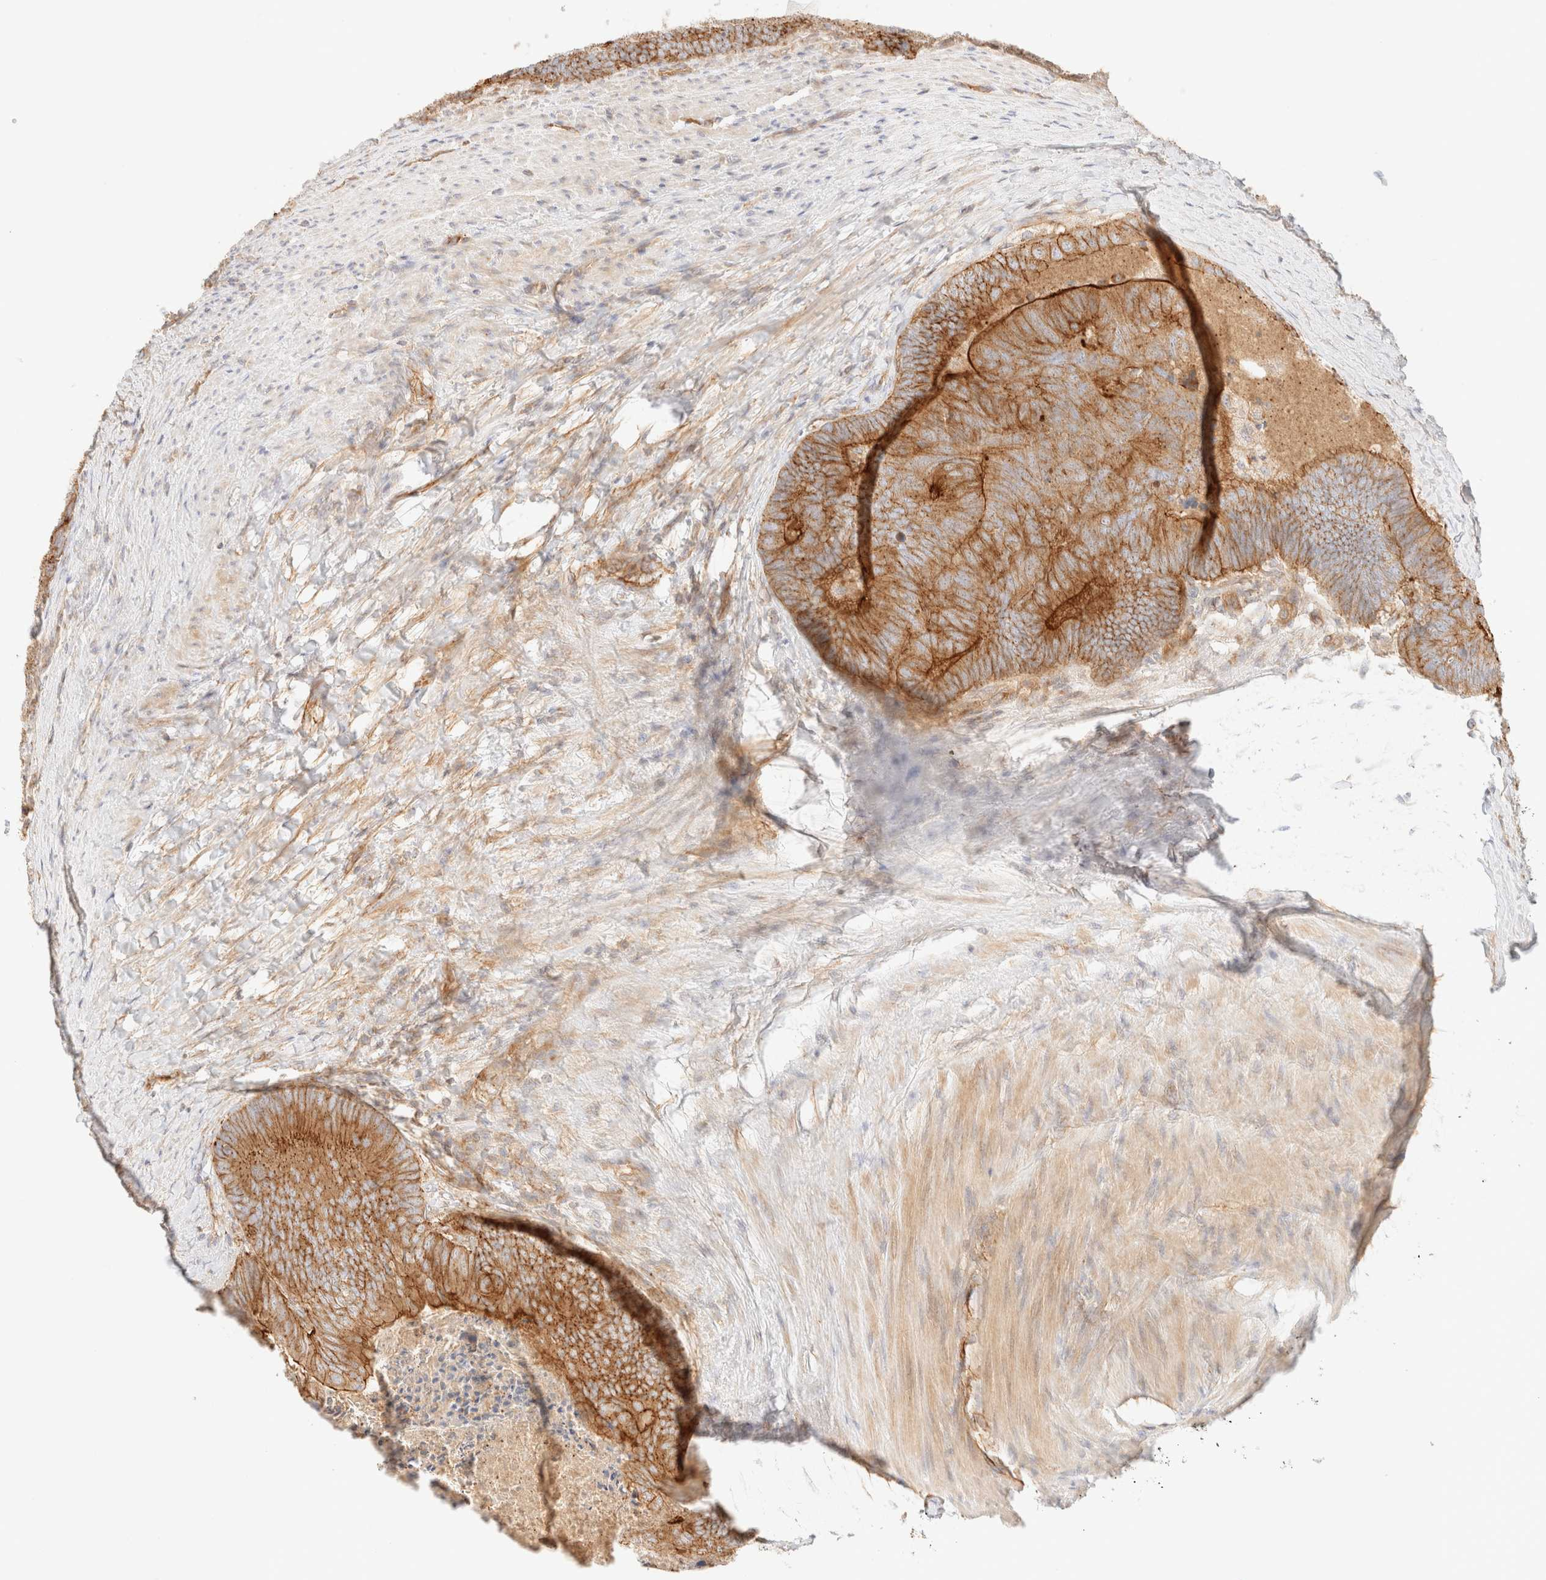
{"staining": {"intensity": "moderate", "quantity": ">75%", "location": "cytoplasmic/membranous"}, "tissue": "colorectal cancer", "cell_type": "Tumor cells", "image_type": "cancer", "snomed": [{"axis": "morphology", "description": "Adenocarcinoma, NOS"}, {"axis": "topography", "description": "Colon"}], "caption": "Brown immunohistochemical staining in human adenocarcinoma (colorectal) shows moderate cytoplasmic/membranous staining in about >75% of tumor cells. (Stains: DAB in brown, nuclei in blue, Microscopy: brightfield microscopy at high magnification).", "gene": "MYO10", "patient": {"sex": "female", "age": 67}}